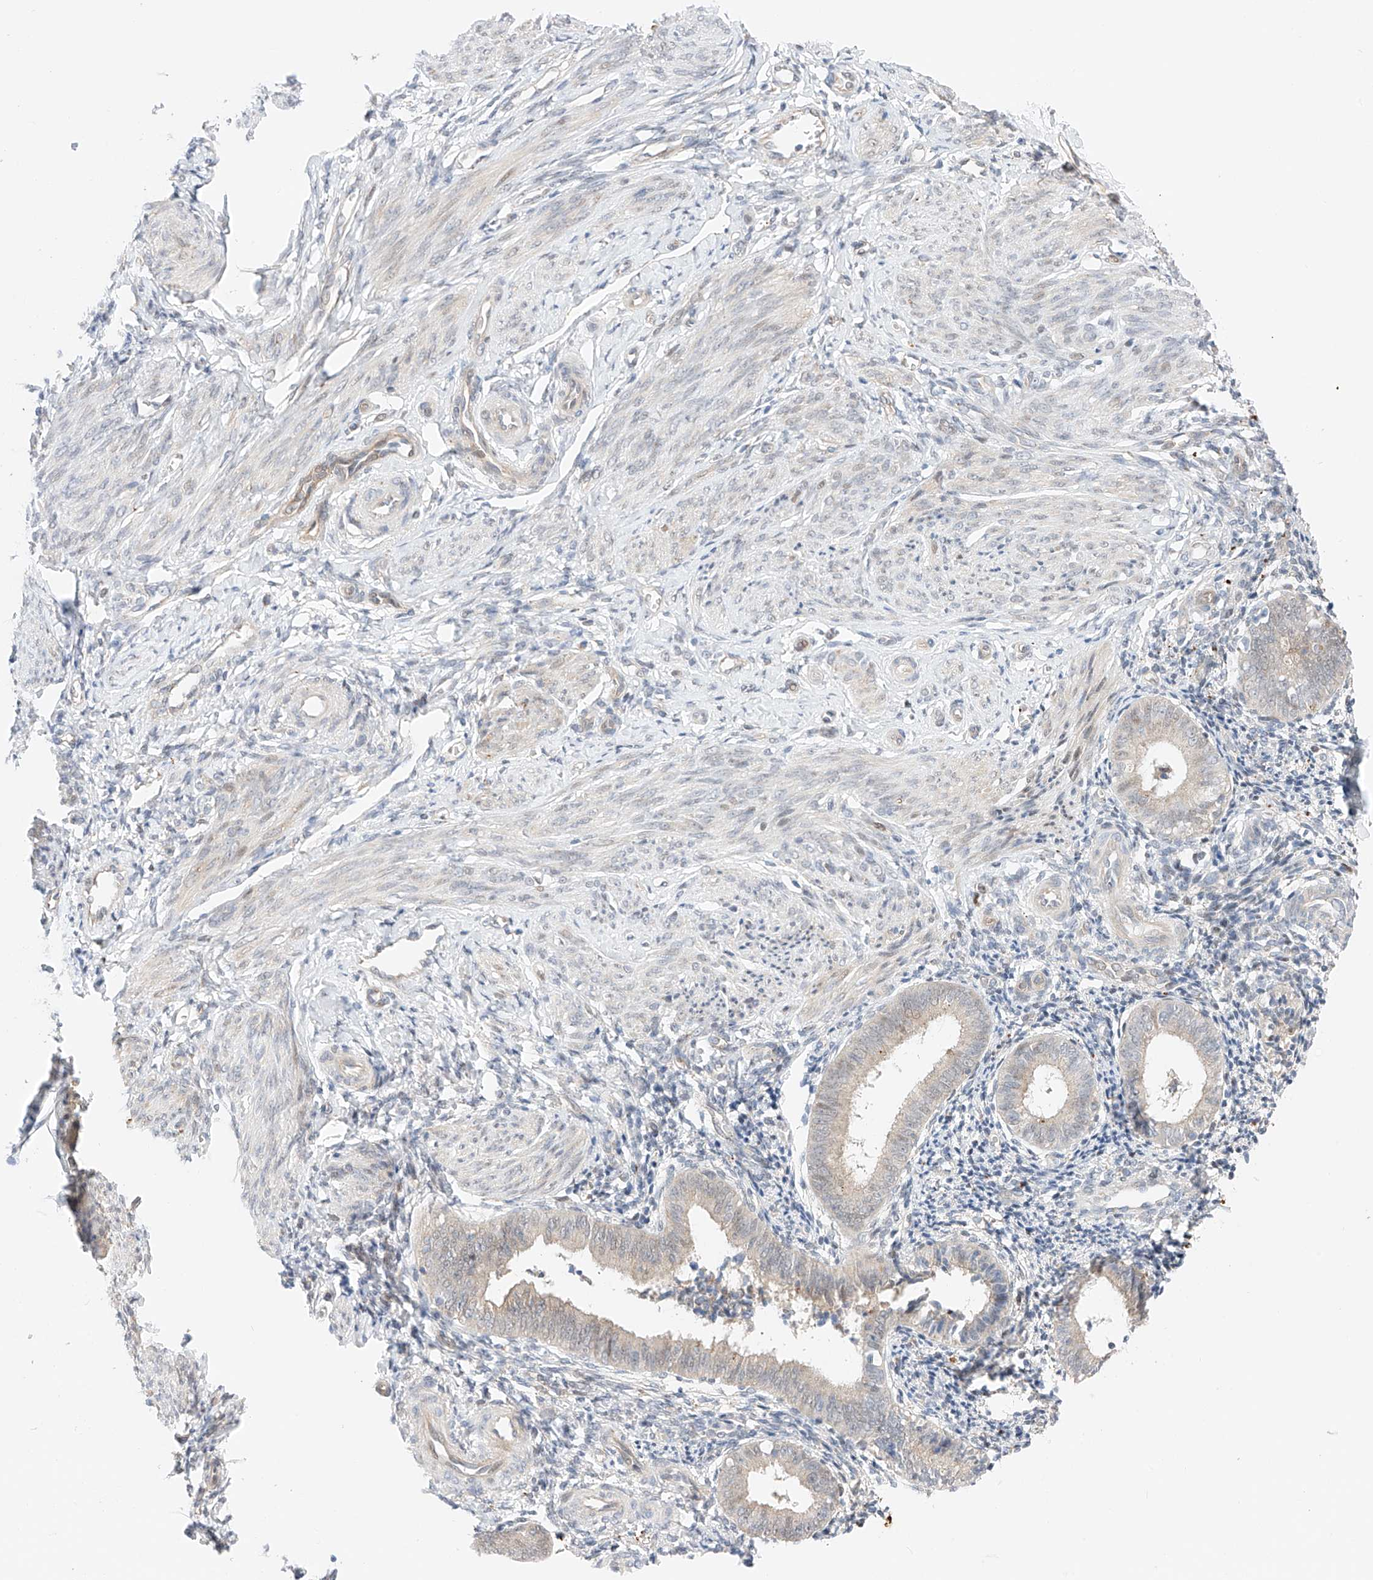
{"staining": {"intensity": "negative", "quantity": "none", "location": "none"}, "tissue": "endometrium", "cell_type": "Cells in endometrial stroma", "image_type": "normal", "snomed": [{"axis": "morphology", "description": "Normal tissue, NOS"}, {"axis": "topography", "description": "Uterus"}, {"axis": "topography", "description": "Endometrium"}], "caption": "Cells in endometrial stroma show no significant protein positivity in unremarkable endometrium.", "gene": "GCNT1", "patient": {"sex": "female", "age": 48}}